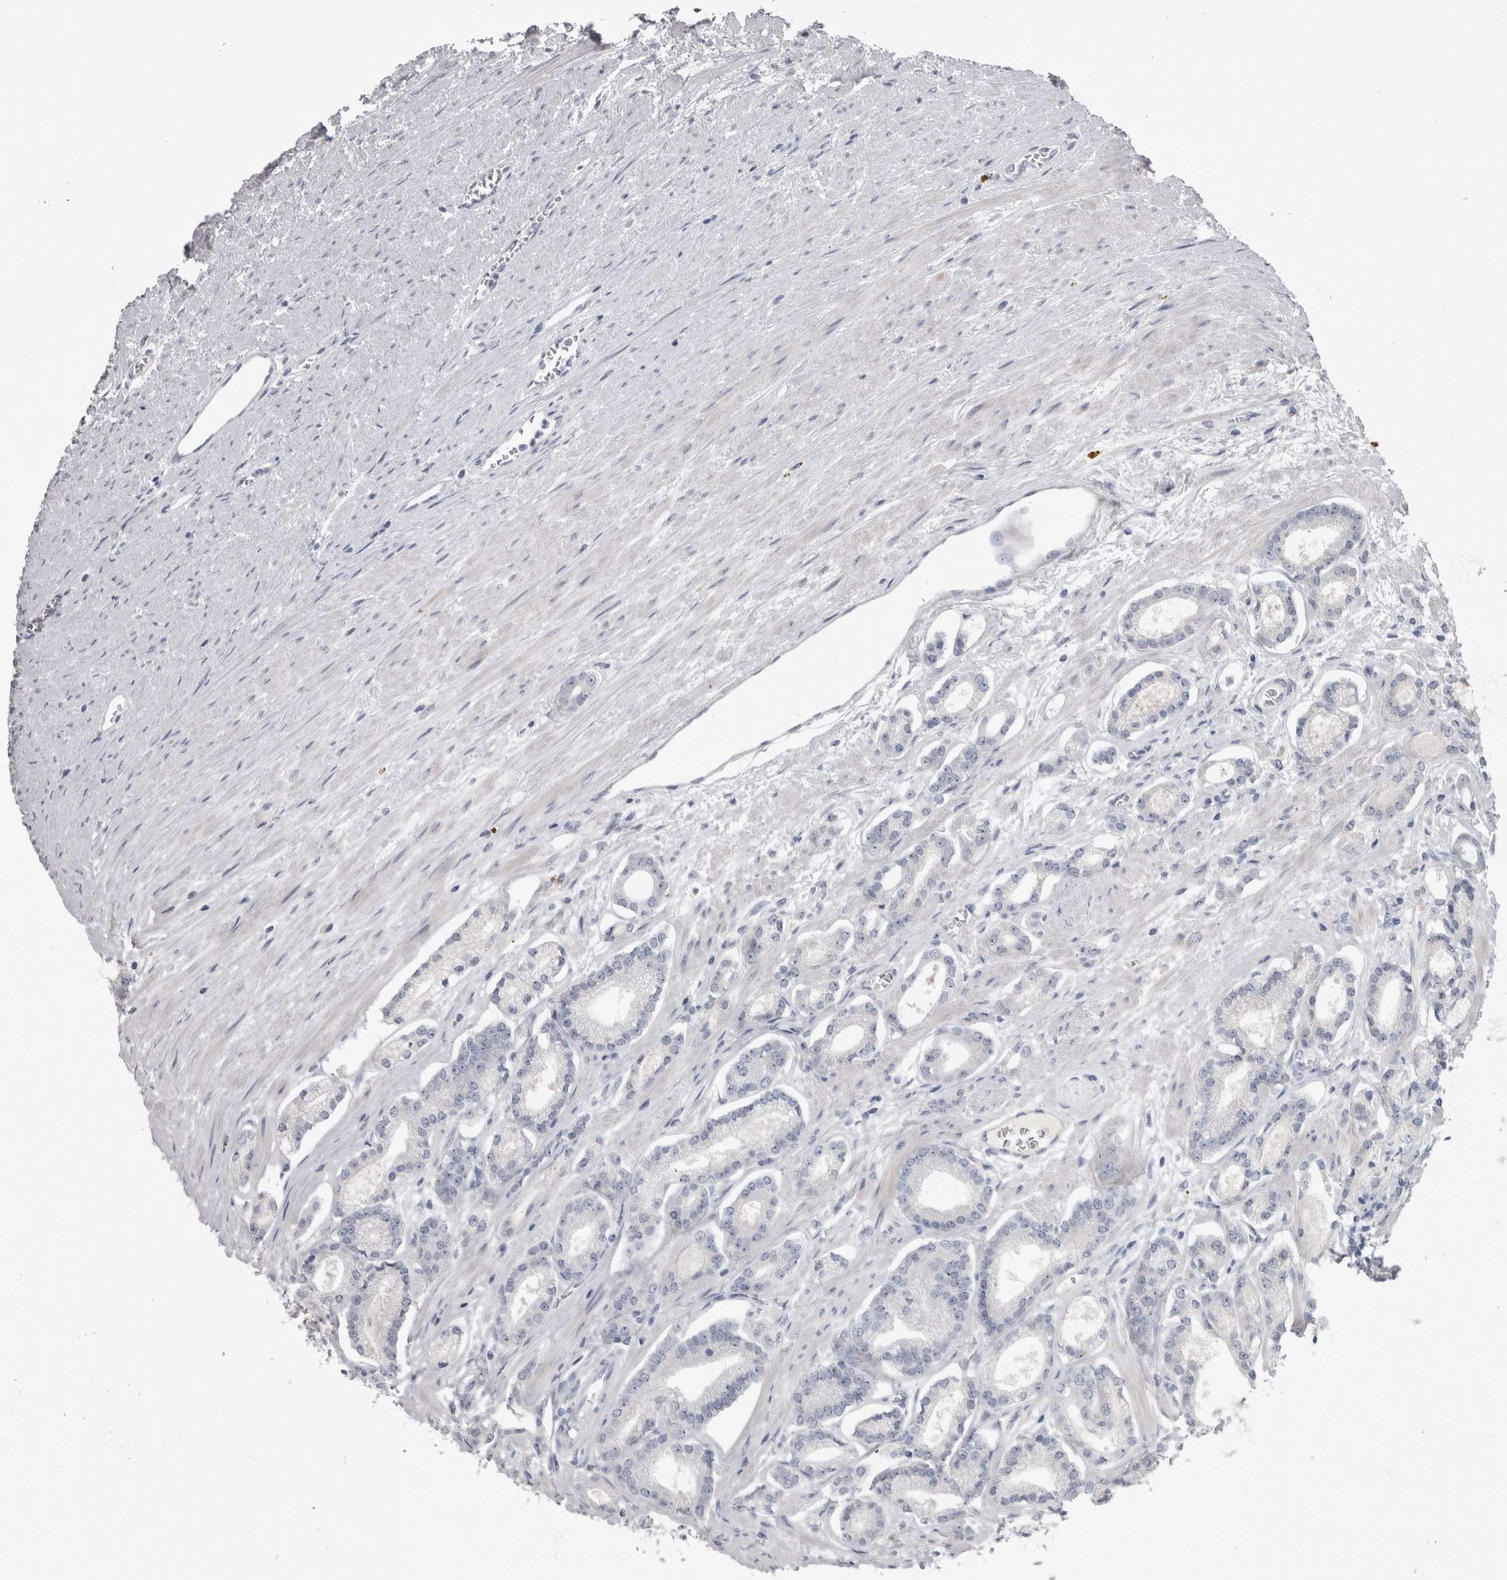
{"staining": {"intensity": "negative", "quantity": "none", "location": "none"}, "tissue": "prostate cancer", "cell_type": "Tumor cells", "image_type": "cancer", "snomed": [{"axis": "morphology", "description": "Adenocarcinoma, Low grade"}, {"axis": "topography", "description": "Prostate"}], "caption": "Immunohistochemistry (IHC) image of neoplastic tissue: human prostate cancer (low-grade adenocarcinoma) stained with DAB shows no significant protein staining in tumor cells. (Immunohistochemistry (IHC), brightfield microscopy, high magnification).", "gene": "ADAM2", "patient": {"sex": "male", "age": 60}}